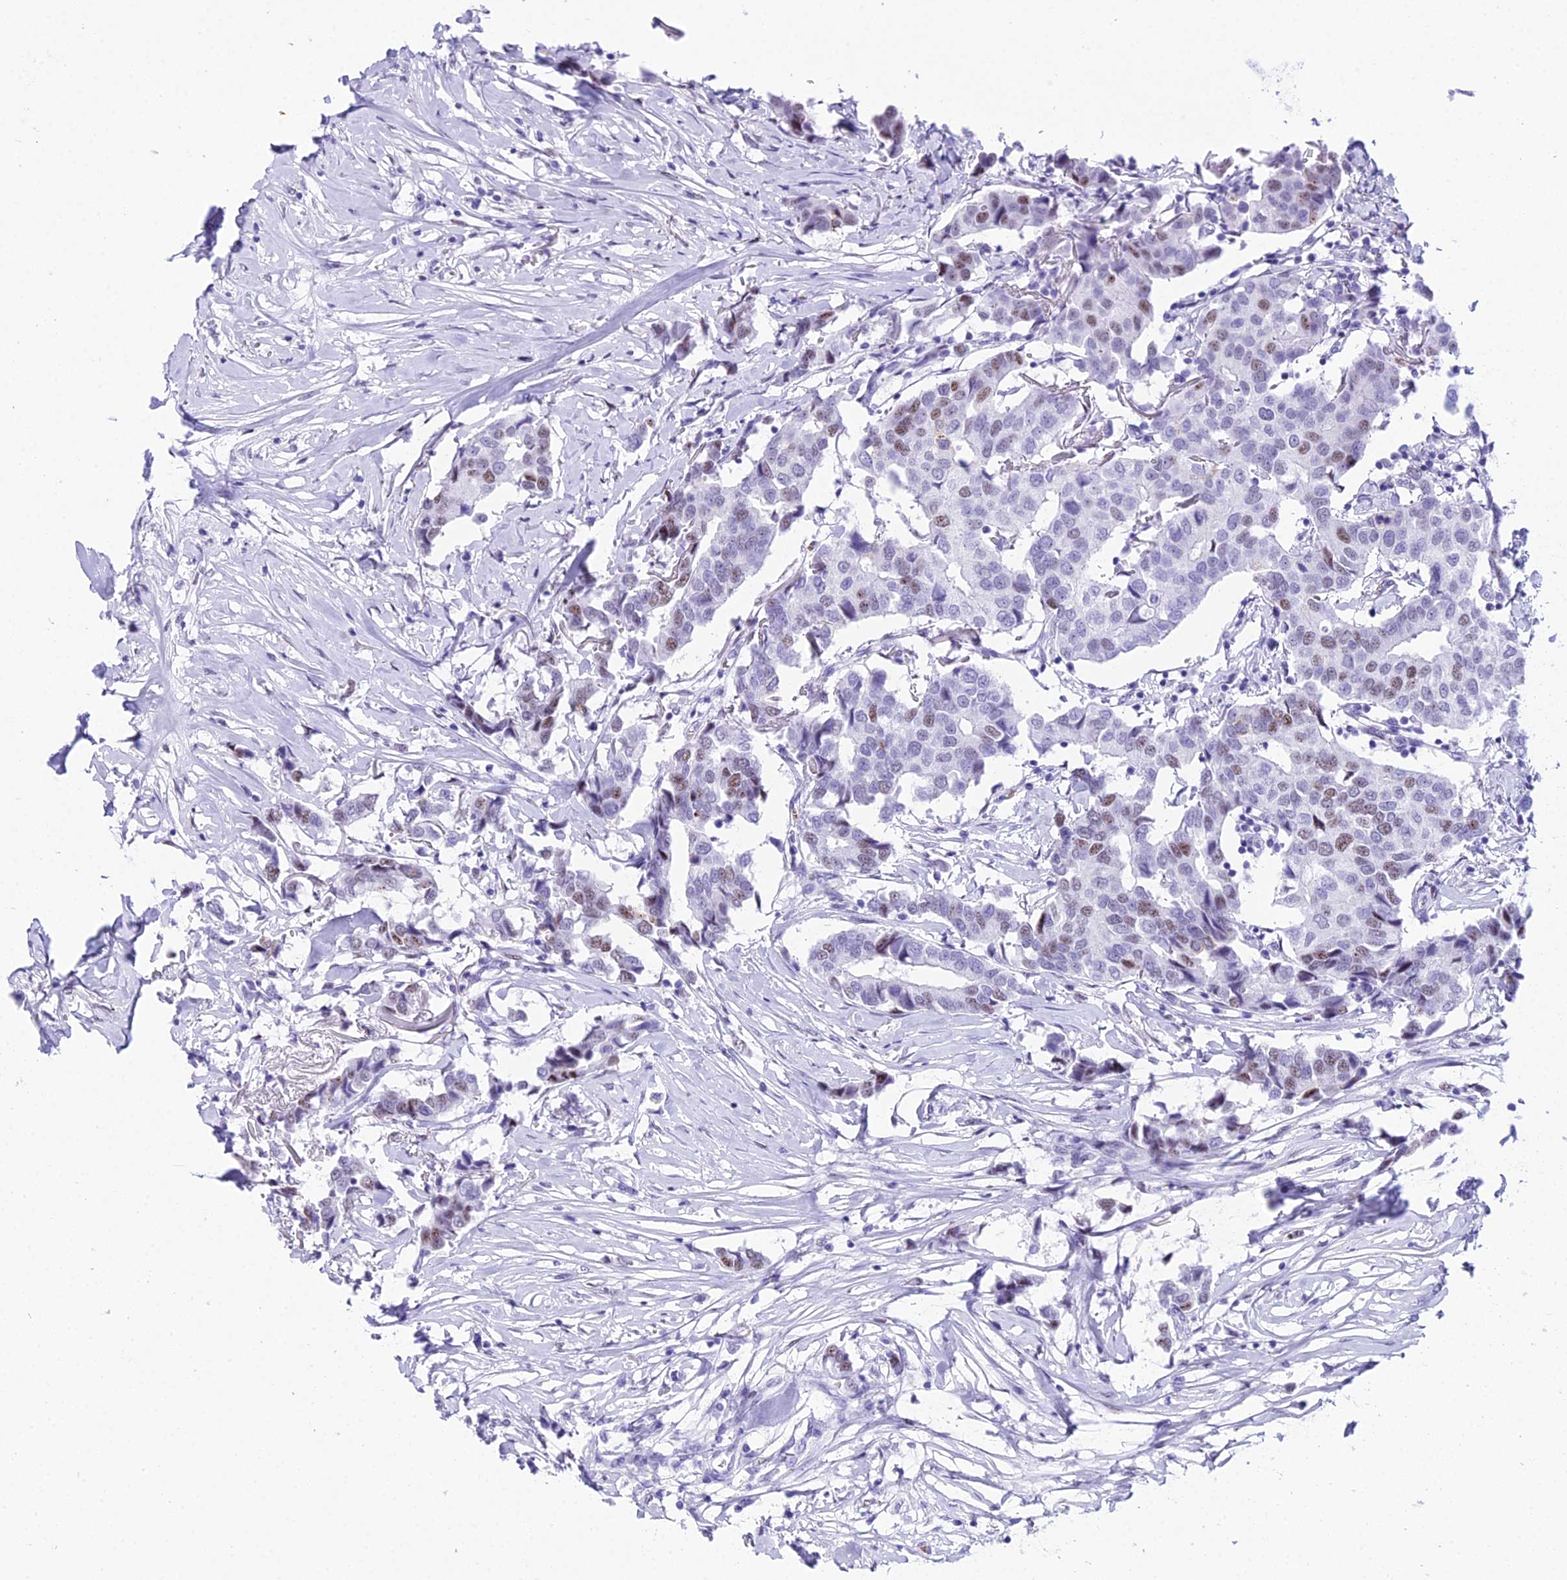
{"staining": {"intensity": "moderate", "quantity": "<25%", "location": "nuclear"}, "tissue": "breast cancer", "cell_type": "Tumor cells", "image_type": "cancer", "snomed": [{"axis": "morphology", "description": "Duct carcinoma"}, {"axis": "topography", "description": "Breast"}], "caption": "The photomicrograph exhibits immunohistochemical staining of breast cancer (intraductal carcinoma). There is moderate nuclear positivity is seen in about <25% of tumor cells.", "gene": "RNPS1", "patient": {"sex": "female", "age": 80}}